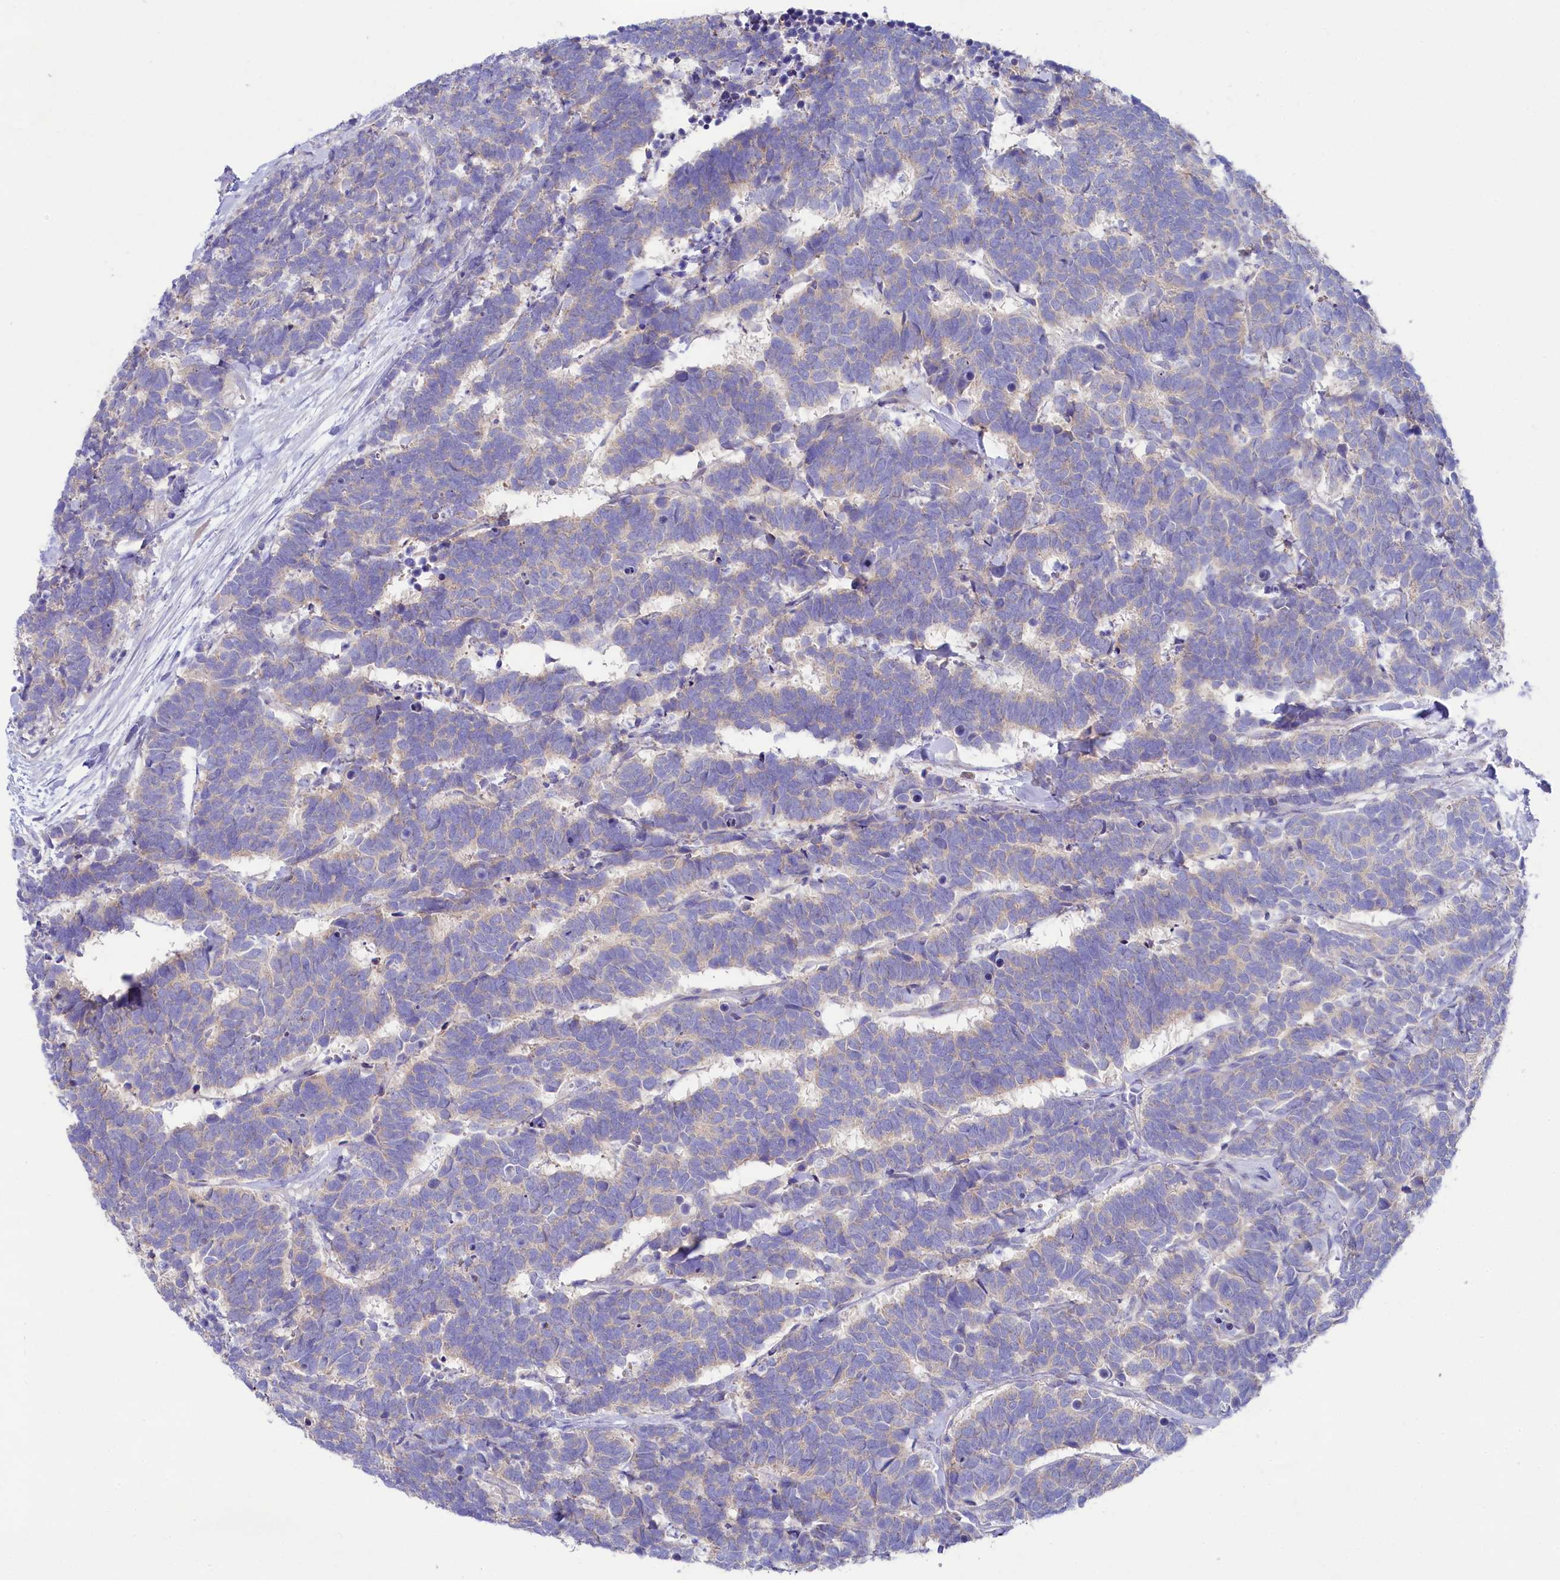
{"staining": {"intensity": "moderate", "quantity": "<25%", "location": "cytoplasmic/membranous"}, "tissue": "carcinoid", "cell_type": "Tumor cells", "image_type": "cancer", "snomed": [{"axis": "morphology", "description": "Carcinoma, NOS"}, {"axis": "morphology", "description": "Carcinoid, malignant, NOS"}, {"axis": "topography", "description": "Urinary bladder"}], "caption": "Protein analysis of carcinoid tissue exhibits moderate cytoplasmic/membranous positivity in about <25% of tumor cells.", "gene": "VPS26B", "patient": {"sex": "male", "age": 57}}